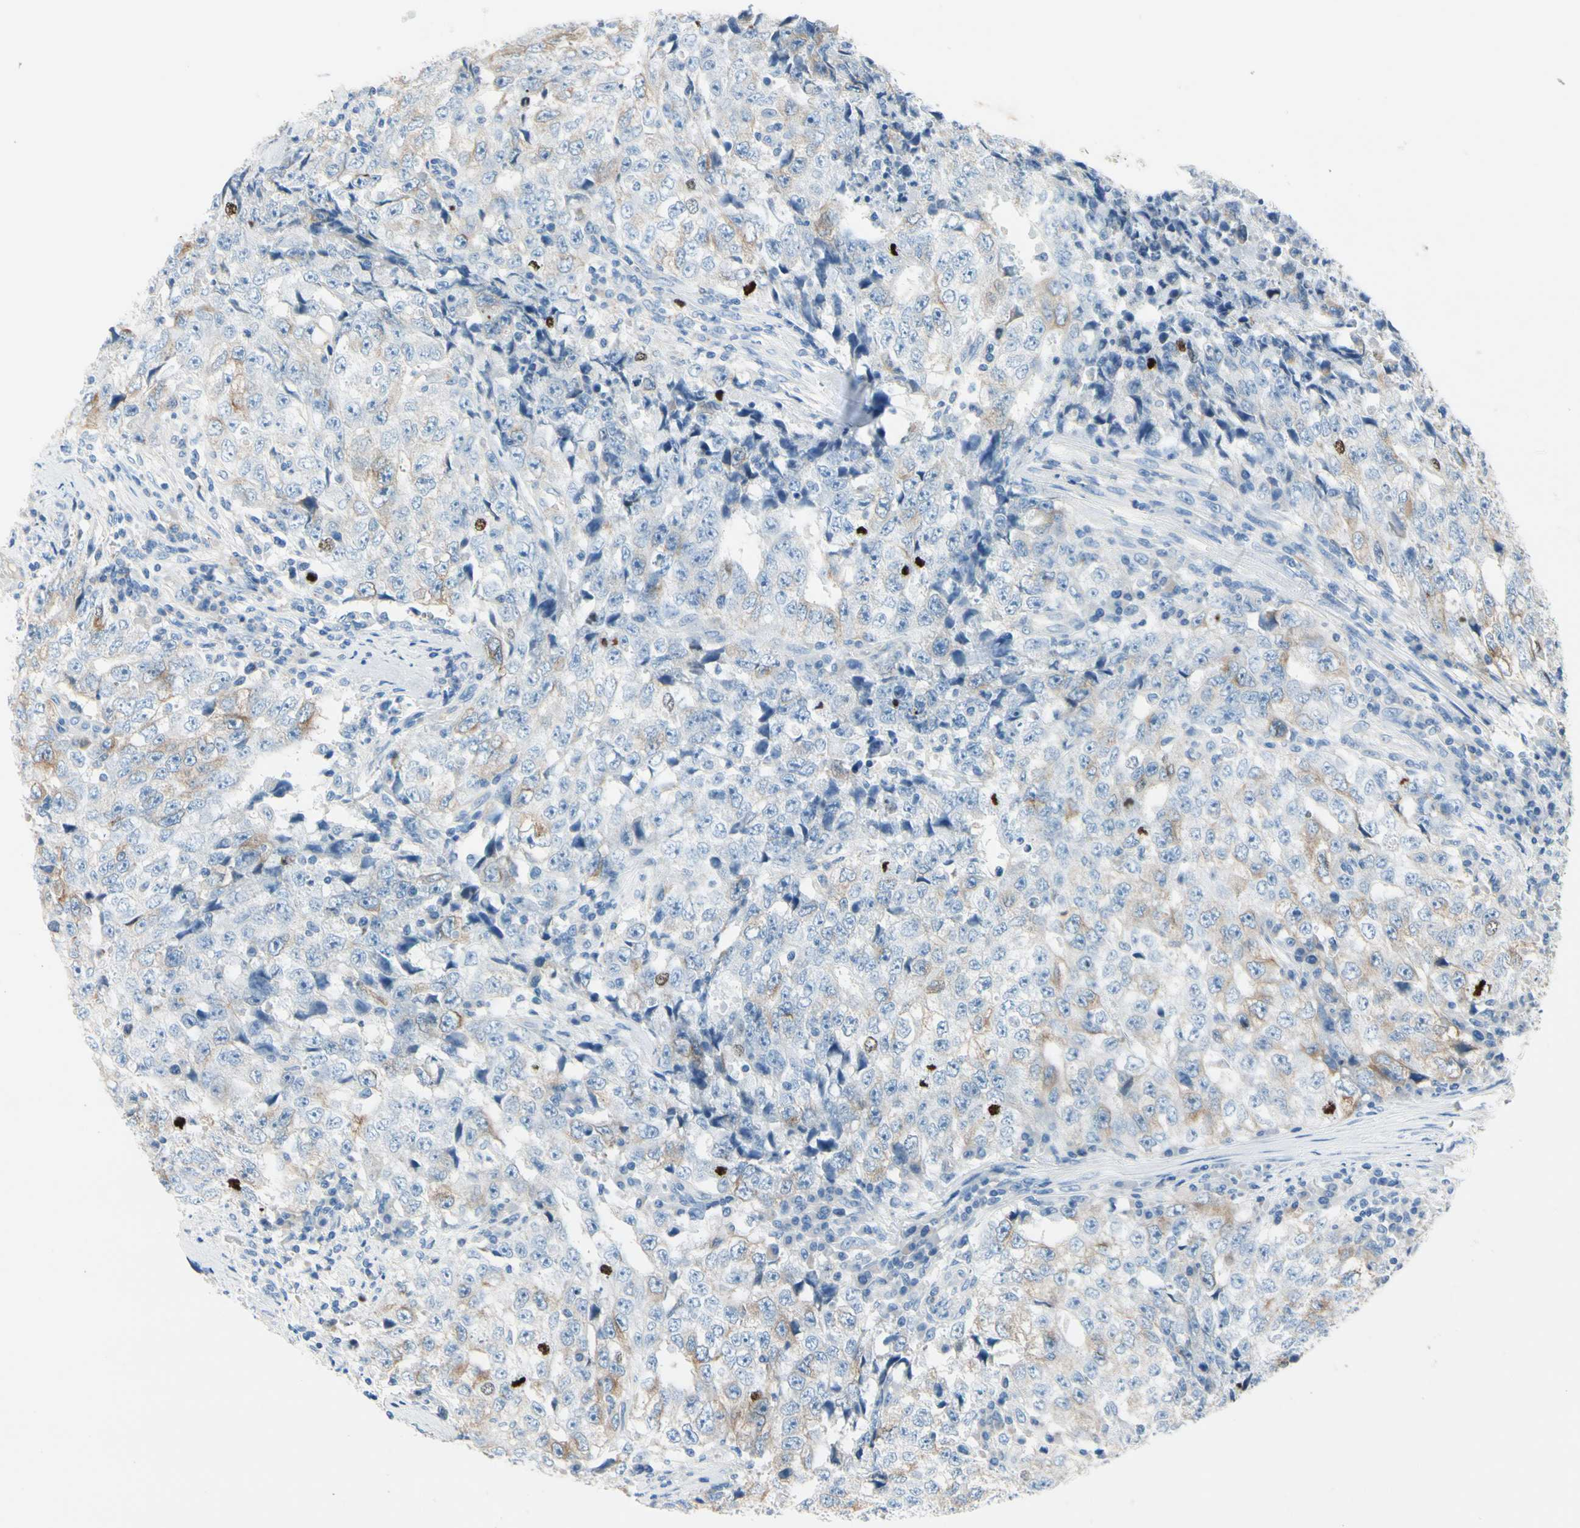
{"staining": {"intensity": "moderate", "quantity": "25%-75%", "location": "cytoplasmic/membranous"}, "tissue": "testis cancer", "cell_type": "Tumor cells", "image_type": "cancer", "snomed": [{"axis": "morphology", "description": "Necrosis, NOS"}, {"axis": "morphology", "description": "Carcinoma, Embryonal, NOS"}, {"axis": "topography", "description": "Testis"}], "caption": "Protein staining shows moderate cytoplasmic/membranous positivity in about 25%-75% of tumor cells in testis embryonal carcinoma. (DAB (3,3'-diaminobenzidine) IHC, brown staining for protein, blue staining for nuclei).", "gene": "CKAP2", "patient": {"sex": "male", "age": 19}}